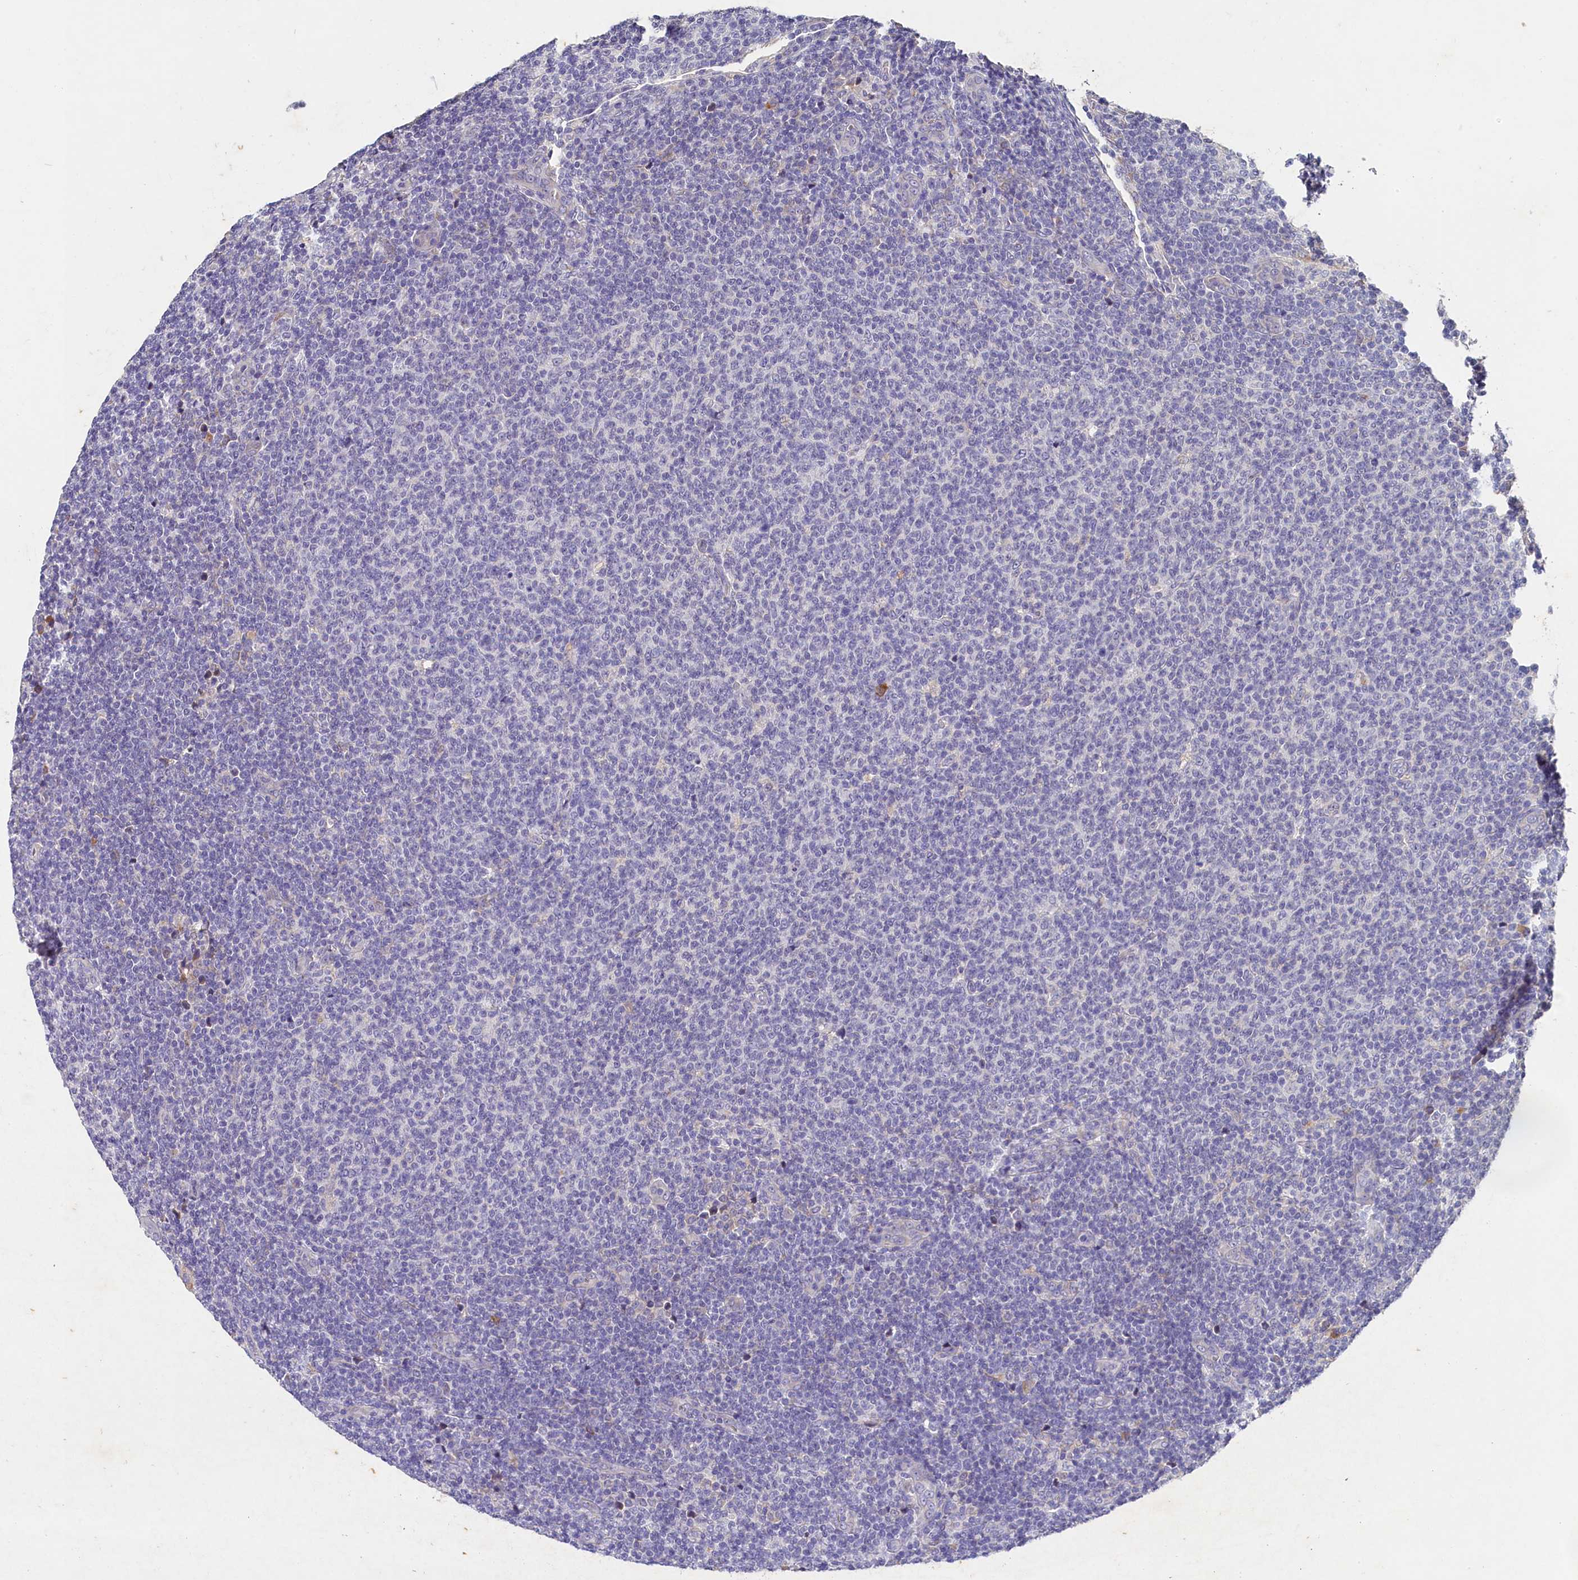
{"staining": {"intensity": "negative", "quantity": "none", "location": "none"}, "tissue": "lymphoma", "cell_type": "Tumor cells", "image_type": "cancer", "snomed": [{"axis": "morphology", "description": "Malignant lymphoma, non-Hodgkin's type, Low grade"}, {"axis": "topography", "description": "Lymph node"}], "caption": "An image of low-grade malignant lymphoma, non-Hodgkin's type stained for a protein displays no brown staining in tumor cells.", "gene": "ST7L", "patient": {"sex": "male", "age": 66}}